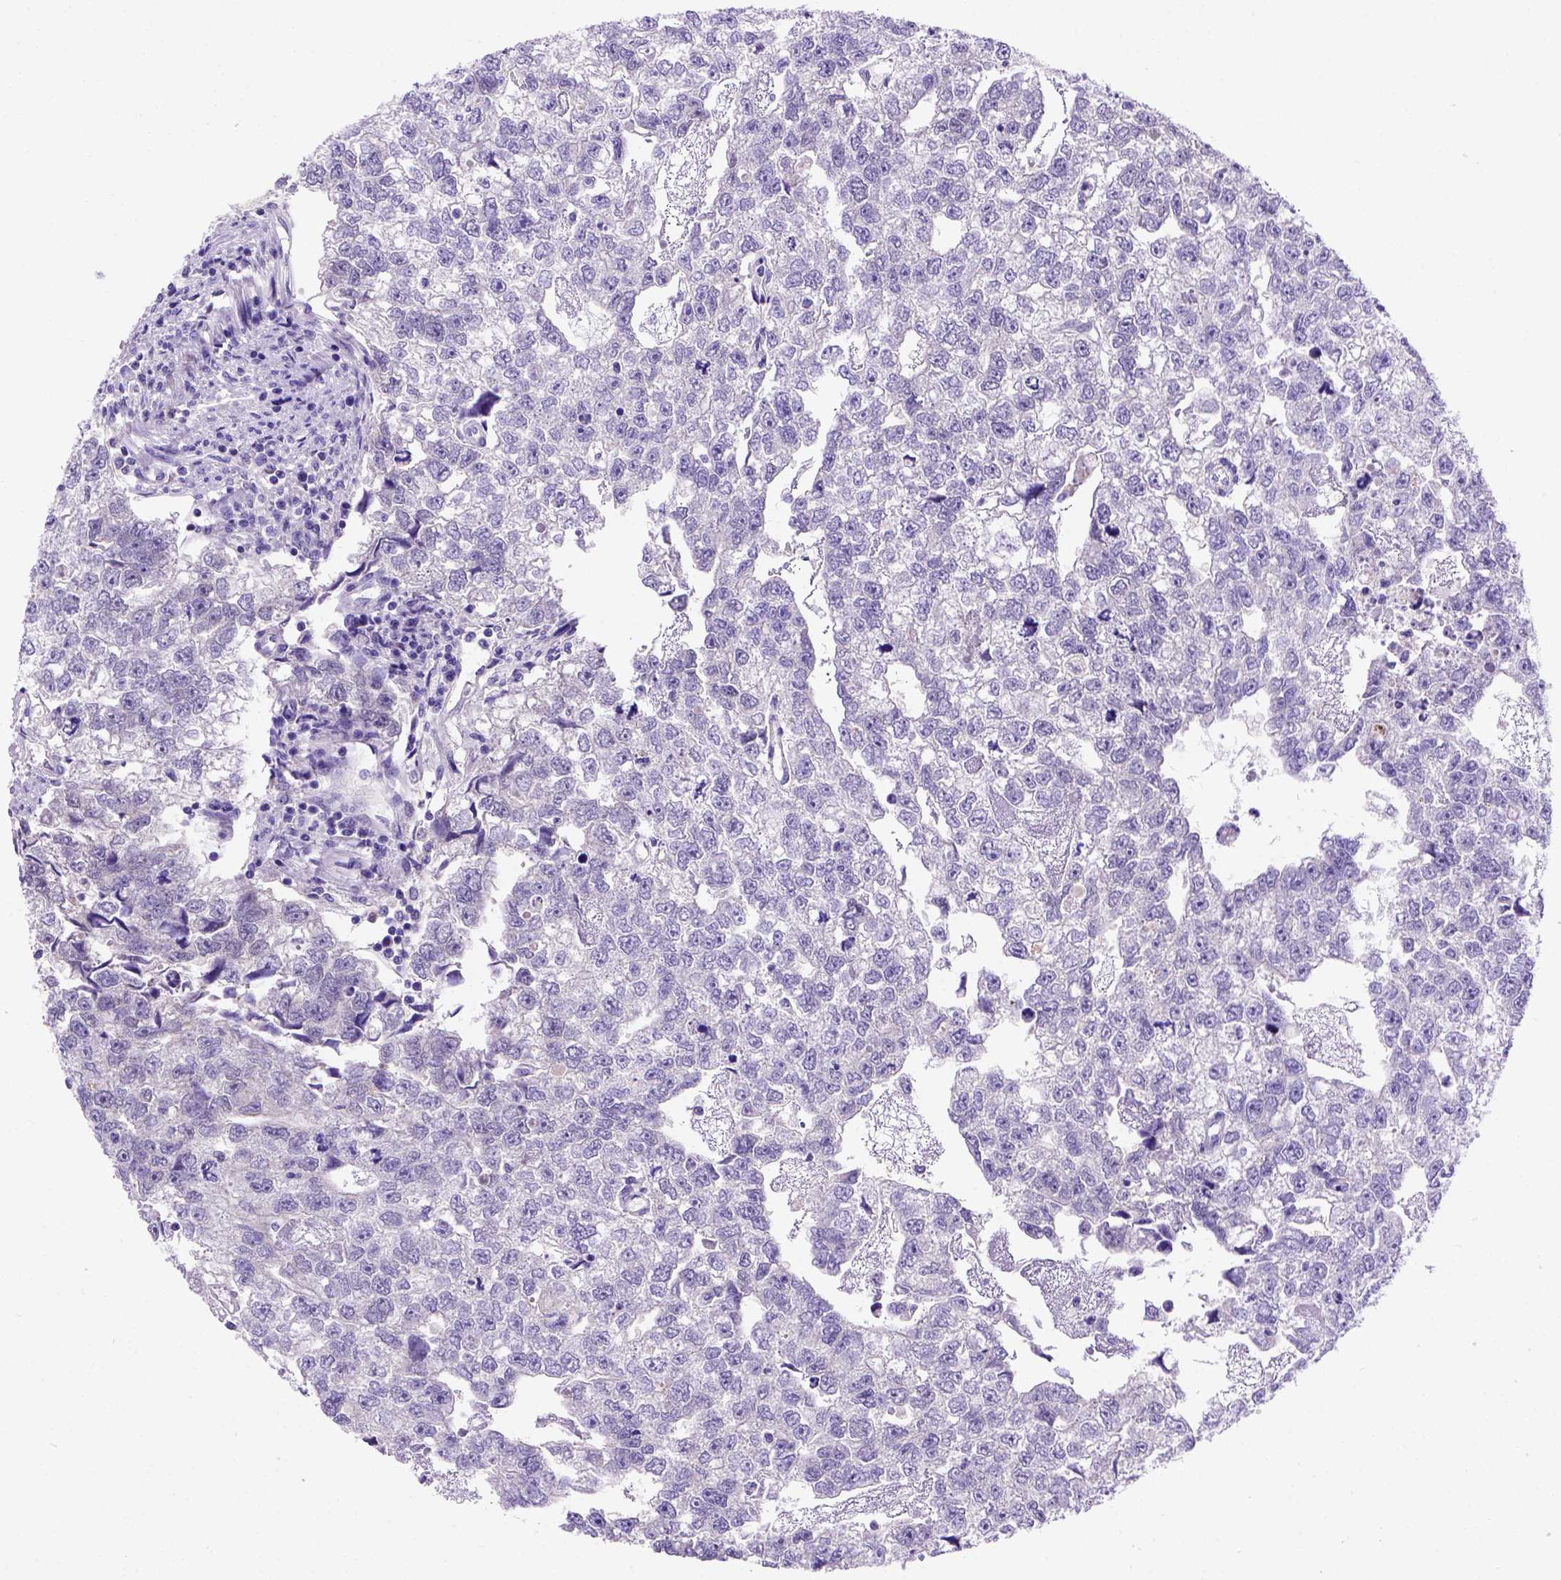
{"staining": {"intensity": "negative", "quantity": "none", "location": "none"}, "tissue": "testis cancer", "cell_type": "Tumor cells", "image_type": "cancer", "snomed": [{"axis": "morphology", "description": "Carcinoma, Embryonal, NOS"}, {"axis": "morphology", "description": "Teratoma, malignant, NOS"}, {"axis": "topography", "description": "Testis"}], "caption": "Immunohistochemistry (IHC) histopathology image of testis cancer (embryonal carcinoma) stained for a protein (brown), which reveals no positivity in tumor cells.", "gene": "FAM81B", "patient": {"sex": "male", "age": 44}}